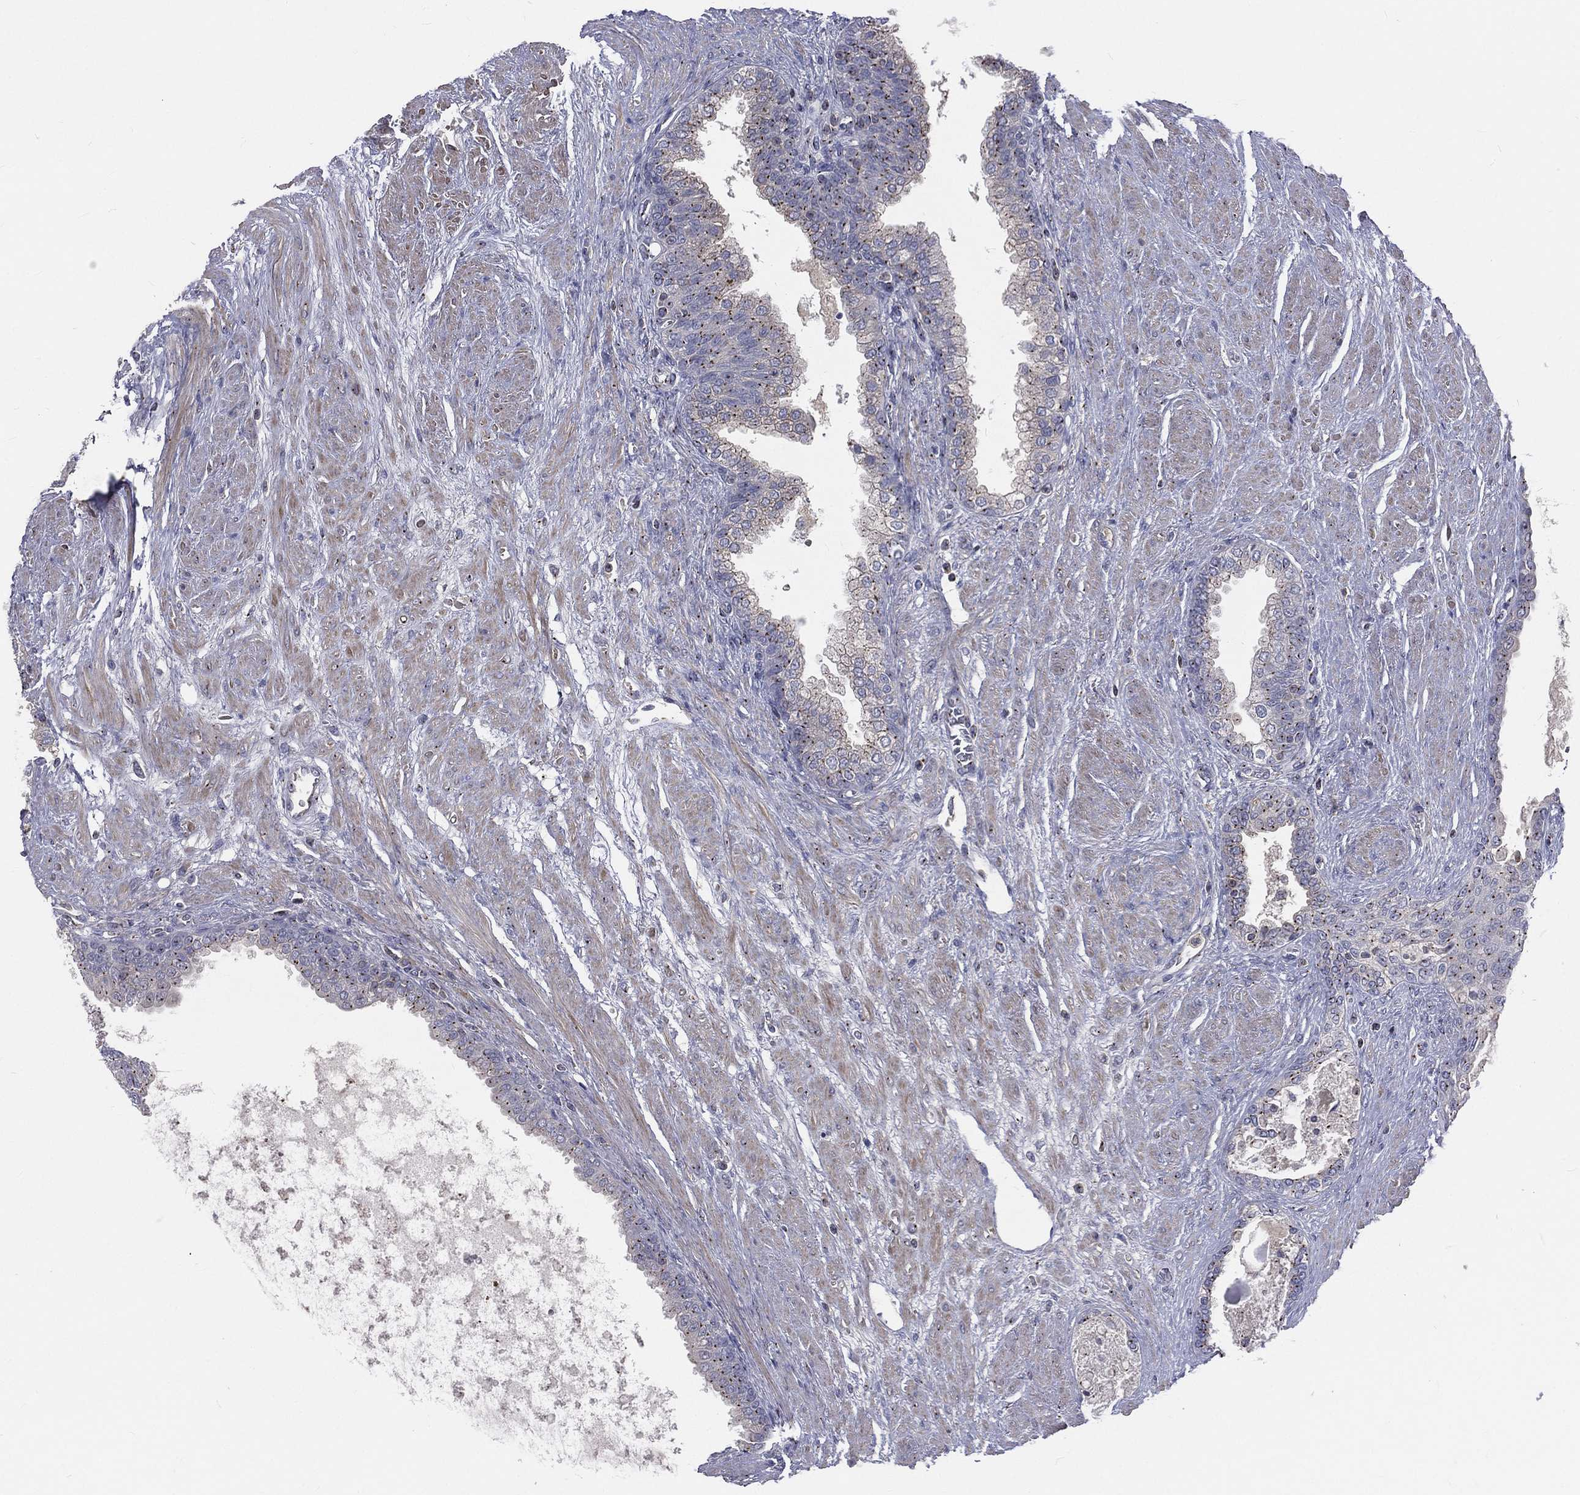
{"staining": {"intensity": "moderate", "quantity": ">75%", "location": "cytoplasmic/membranous"}, "tissue": "prostate cancer", "cell_type": "Tumor cells", "image_type": "cancer", "snomed": [{"axis": "morphology", "description": "Adenocarcinoma, NOS"}, {"axis": "topography", "description": "Prostate and seminal vesicle, NOS"}, {"axis": "topography", "description": "Prostate"}], "caption": "IHC (DAB (3,3'-diaminobenzidine)) staining of human adenocarcinoma (prostate) demonstrates moderate cytoplasmic/membranous protein positivity in about >75% of tumor cells.", "gene": "CROCC", "patient": {"sex": "male", "age": 62}}